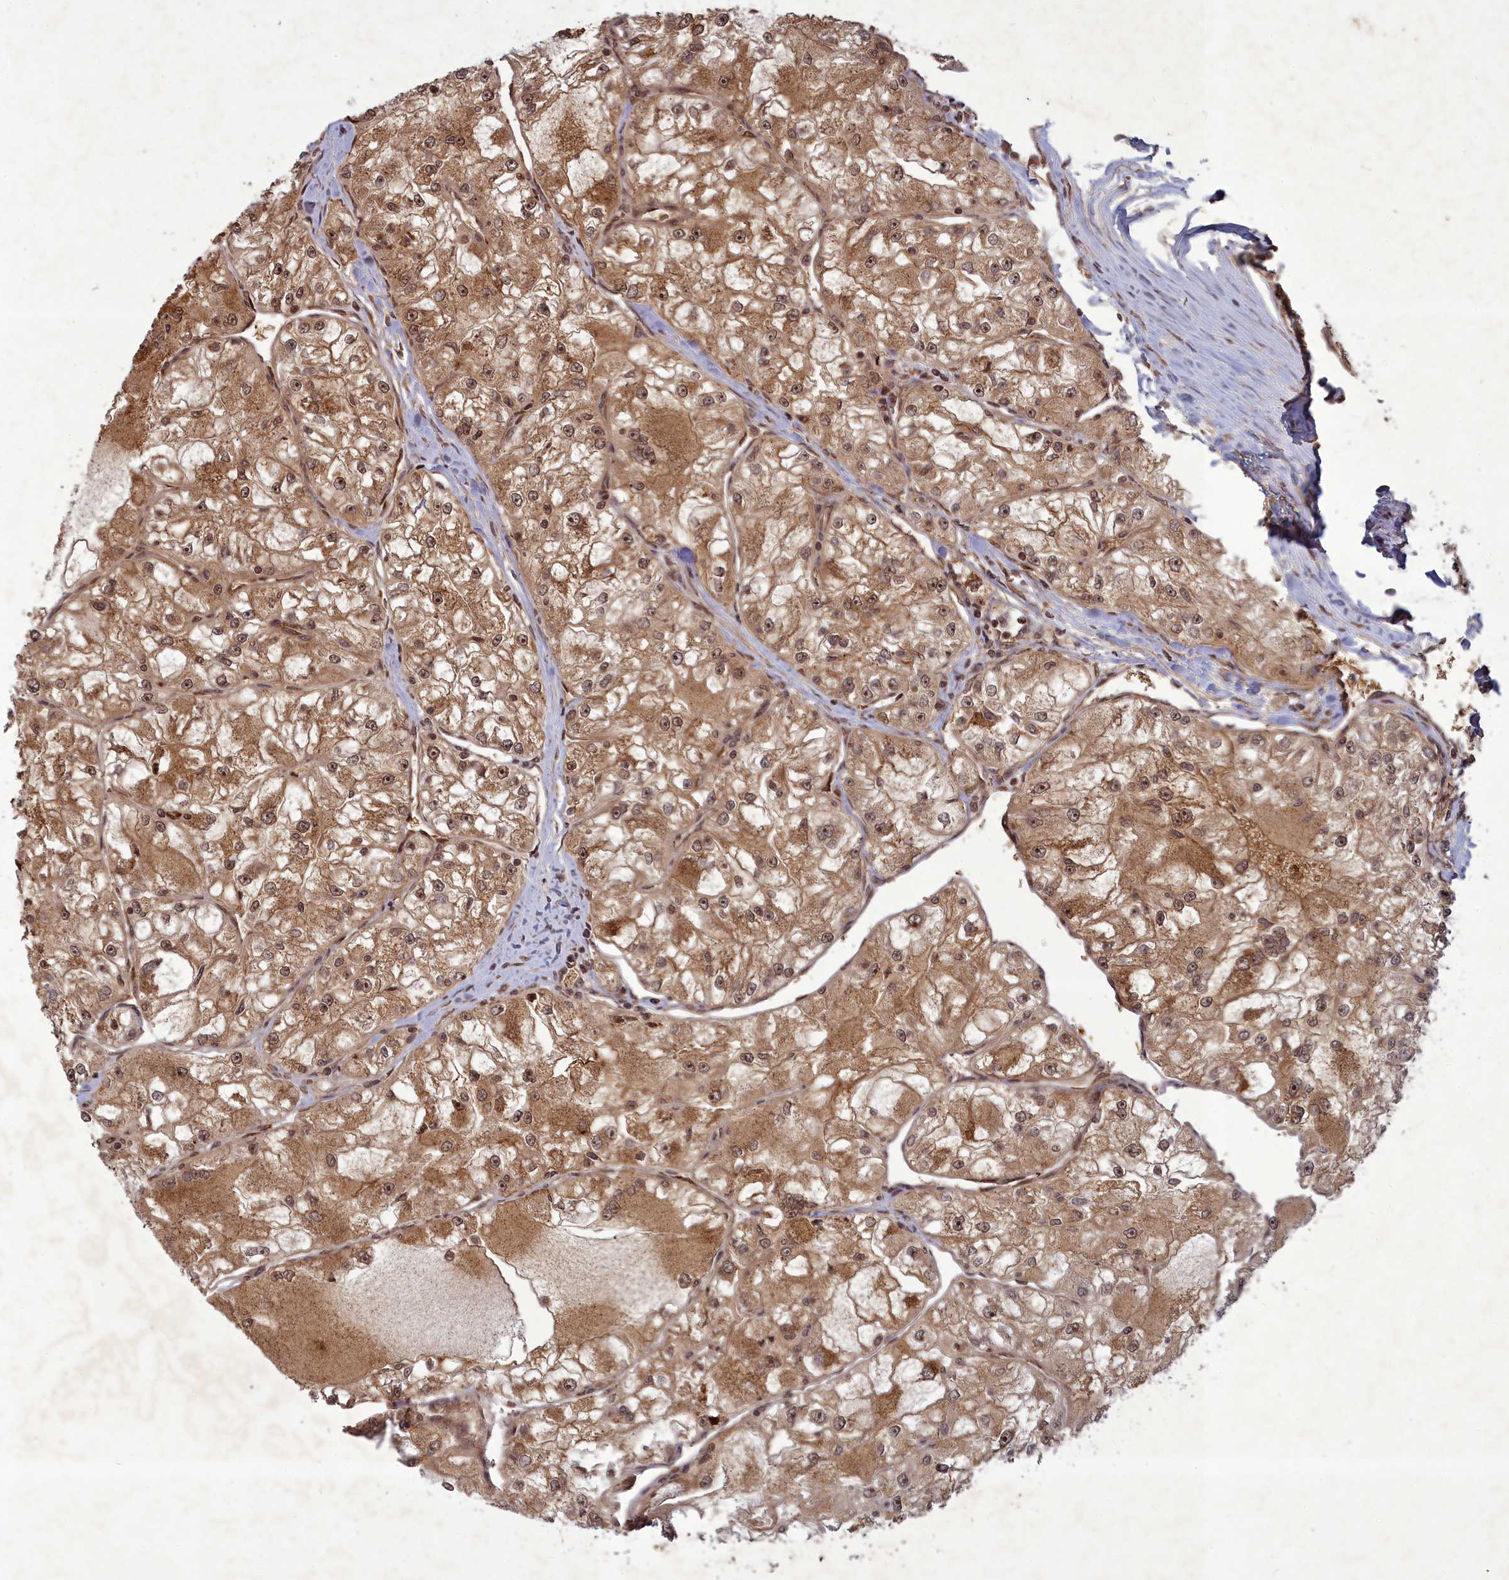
{"staining": {"intensity": "moderate", "quantity": ">75%", "location": "cytoplasmic/membranous,nuclear"}, "tissue": "renal cancer", "cell_type": "Tumor cells", "image_type": "cancer", "snomed": [{"axis": "morphology", "description": "Adenocarcinoma, NOS"}, {"axis": "topography", "description": "Kidney"}], "caption": "Human renal adenocarcinoma stained with a protein marker reveals moderate staining in tumor cells.", "gene": "SRMS", "patient": {"sex": "female", "age": 72}}